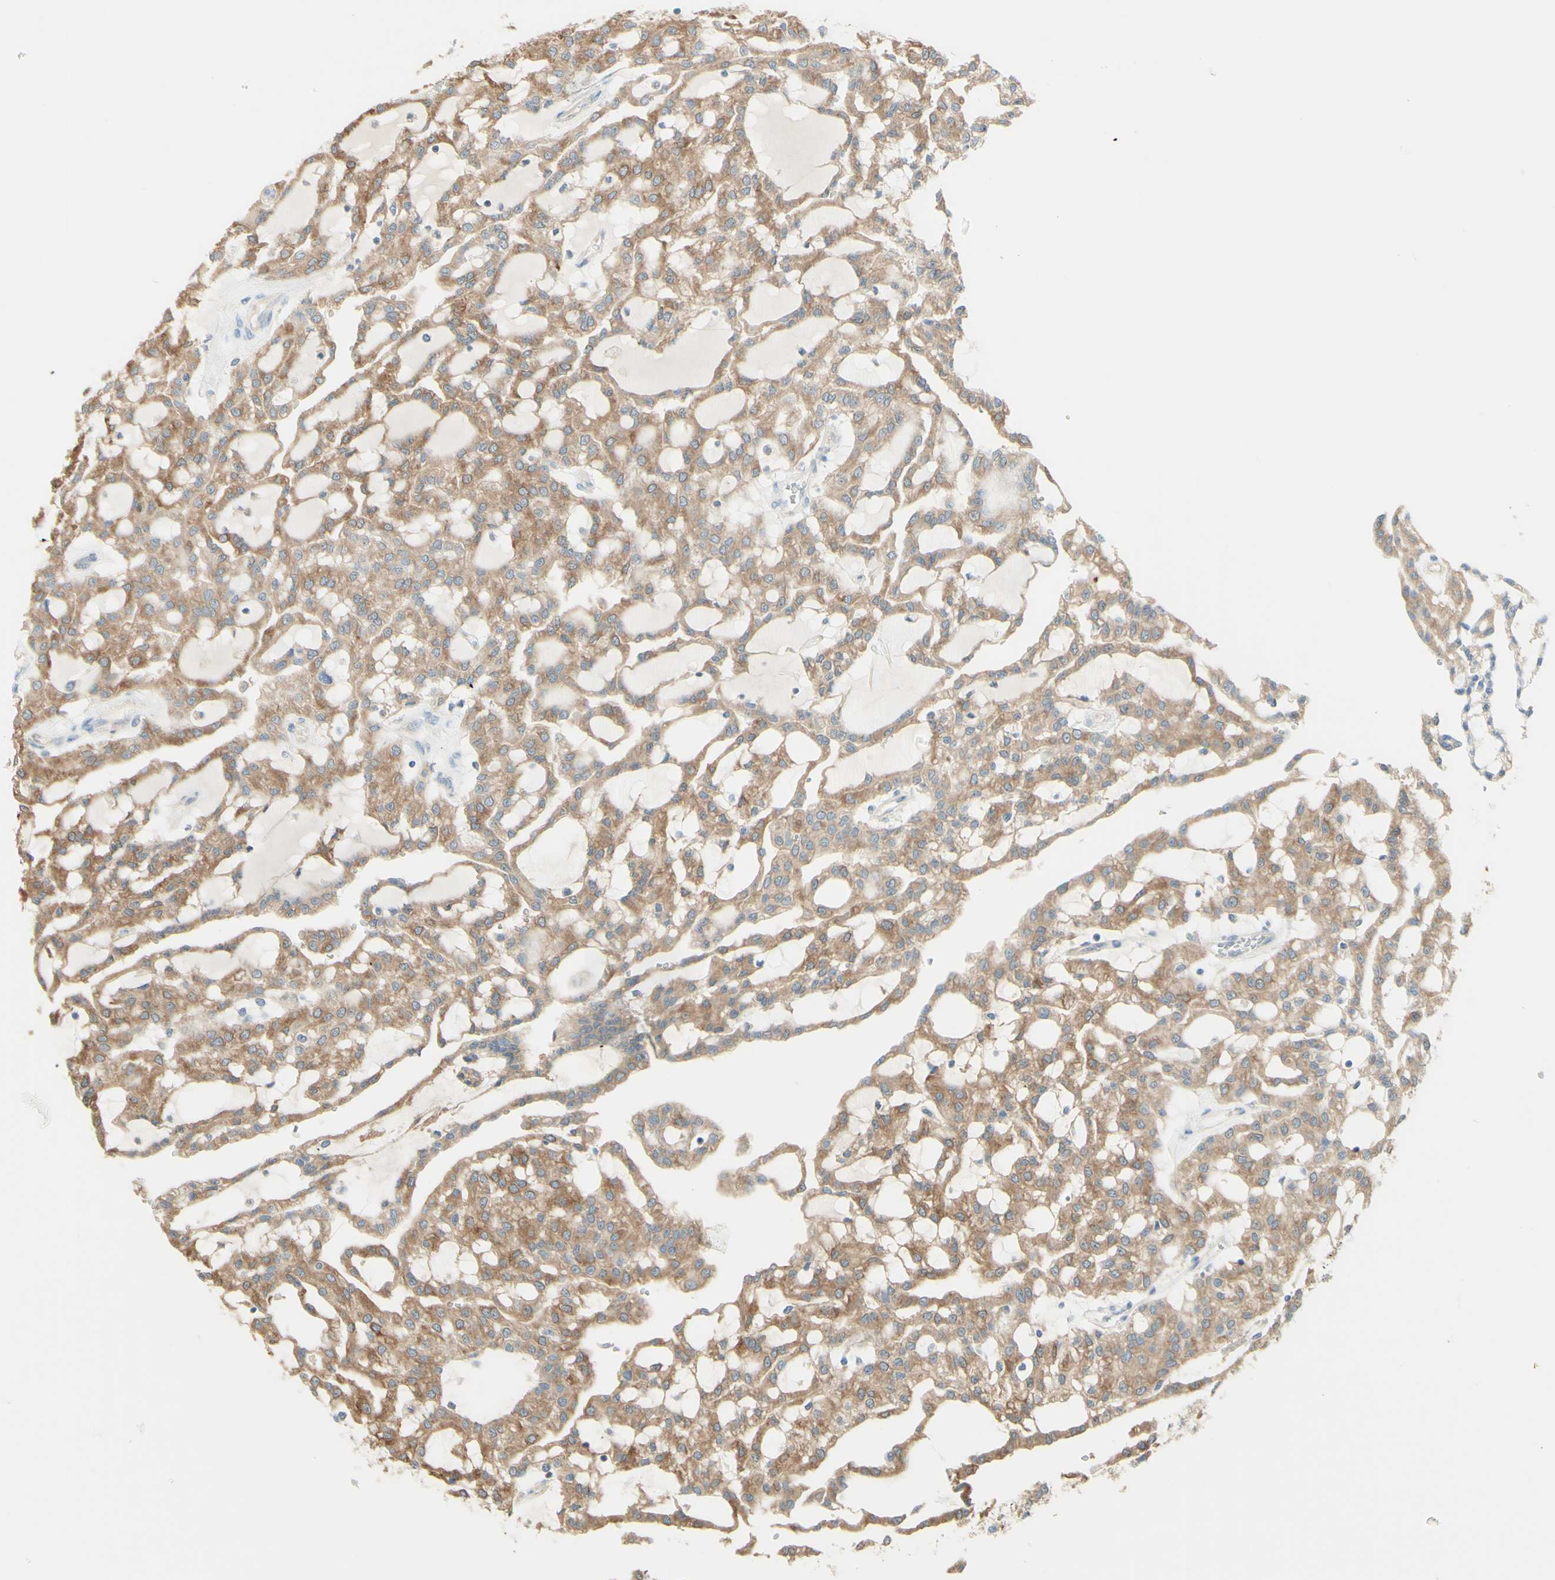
{"staining": {"intensity": "moderate", "quantity": ">75%", "location": "cytoplasmic/membranous"}, "tissue": "renal cancer", "cell_type": "Tumor cells", "image_type": "cancer", "snomed": [{"axis": "morphology", "description": "Adenocarcinoma, NOS"}, {"axis": "topography", "description": "Kidney"}], "caption": "Human renal adenocarcinoma stained with a protein marker demonstrates moderate staining in tumor cells.", "gene": "MTM1", "patient": {"sex": "male", "age": 63}}